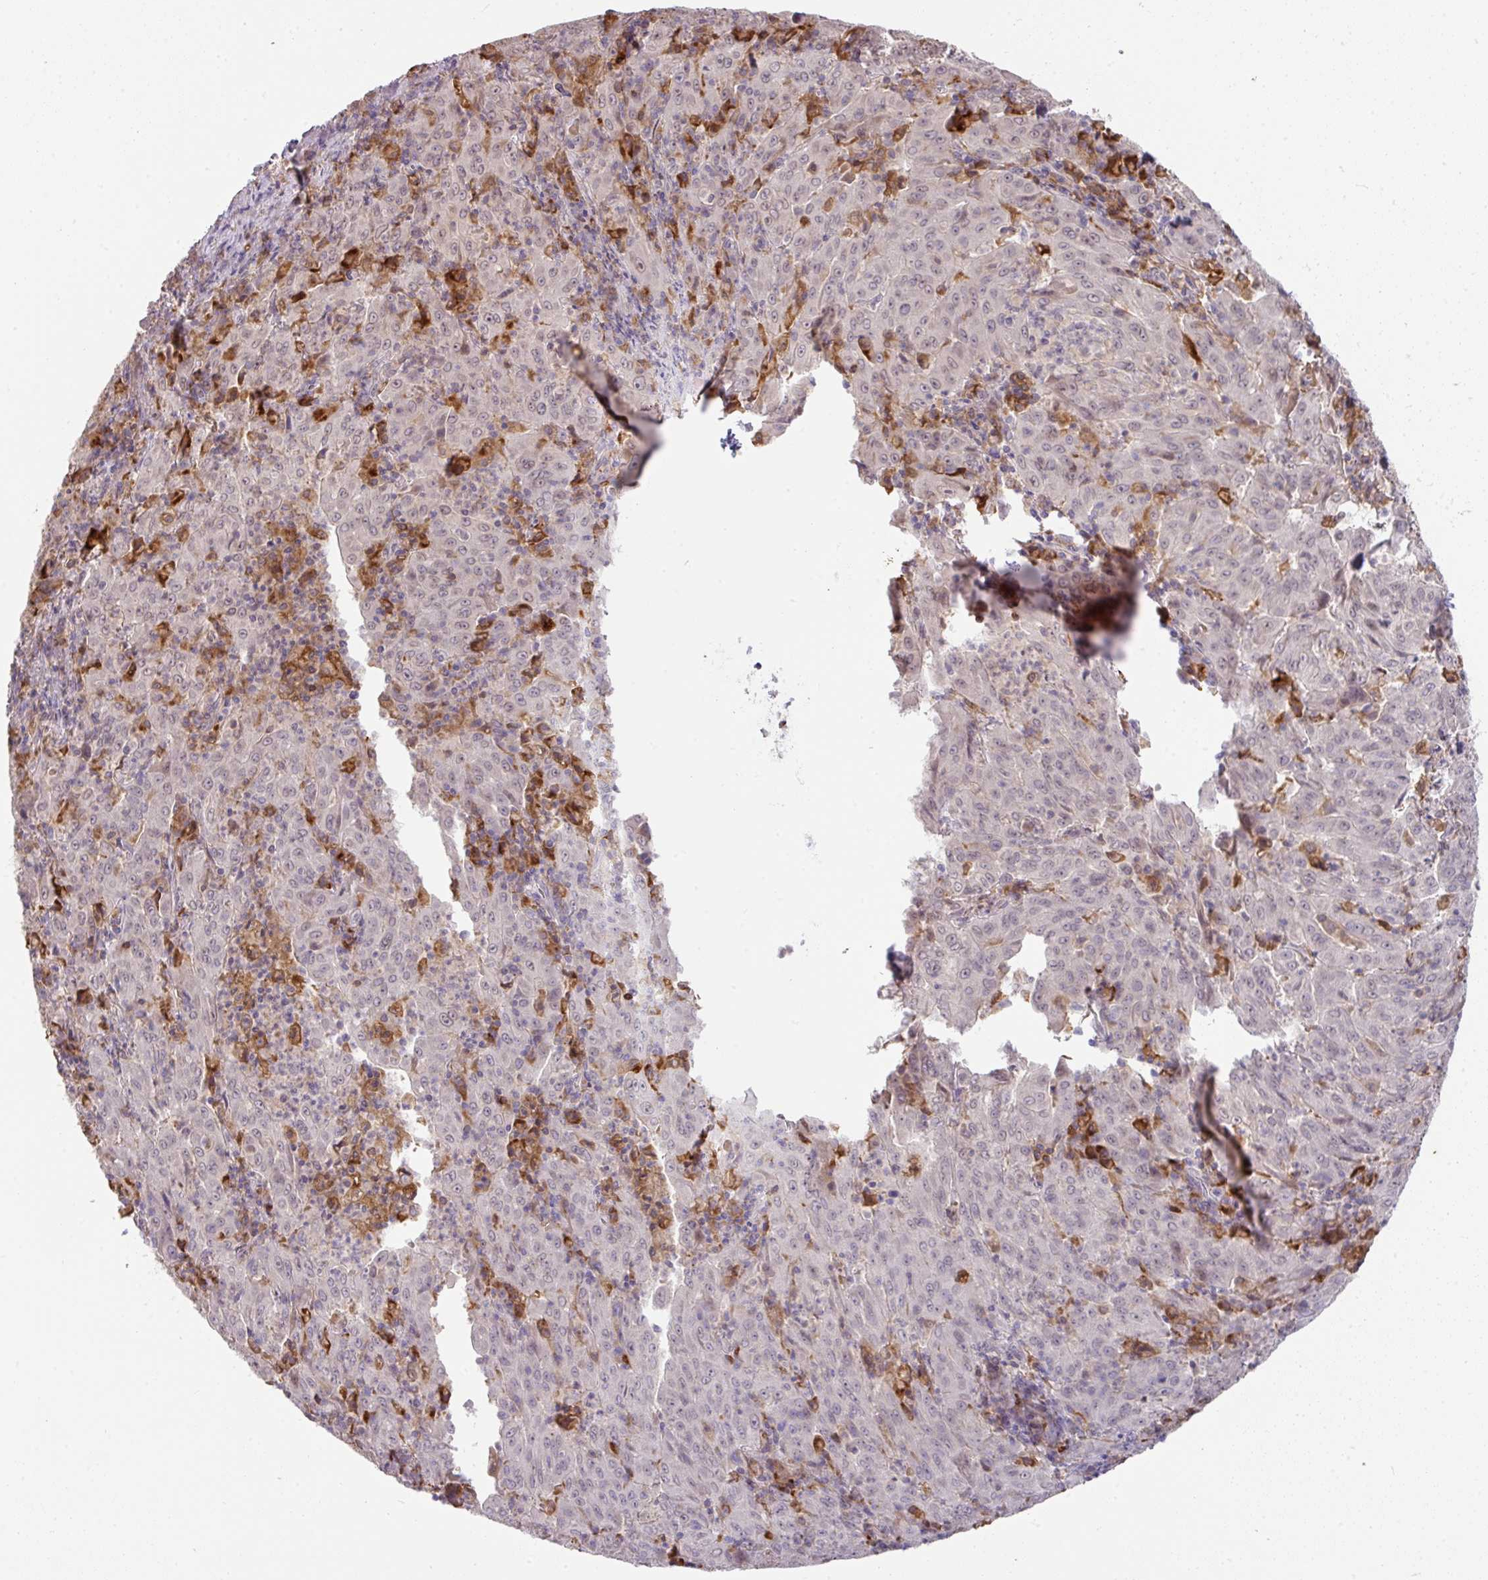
{"staining": {"intensity": "negative", "quantity": "none", "location": "none"}, "tissue": "pancreatic cancer", "cell_type": "Tumor cells", "image_type": "cancer", "snomed": [{"axis": "morphology", "description": "Adenocarcinoma, NOS"}, {"axis": "topography", "description": "Pancreas"}], "caption": "This is an IHC photomicrograph of human adenocarcinoma (pancreatic). There is no positivity in tumor cells.", "gene": "GCNT7", "patient": {"sex": "male", "age": 63}}